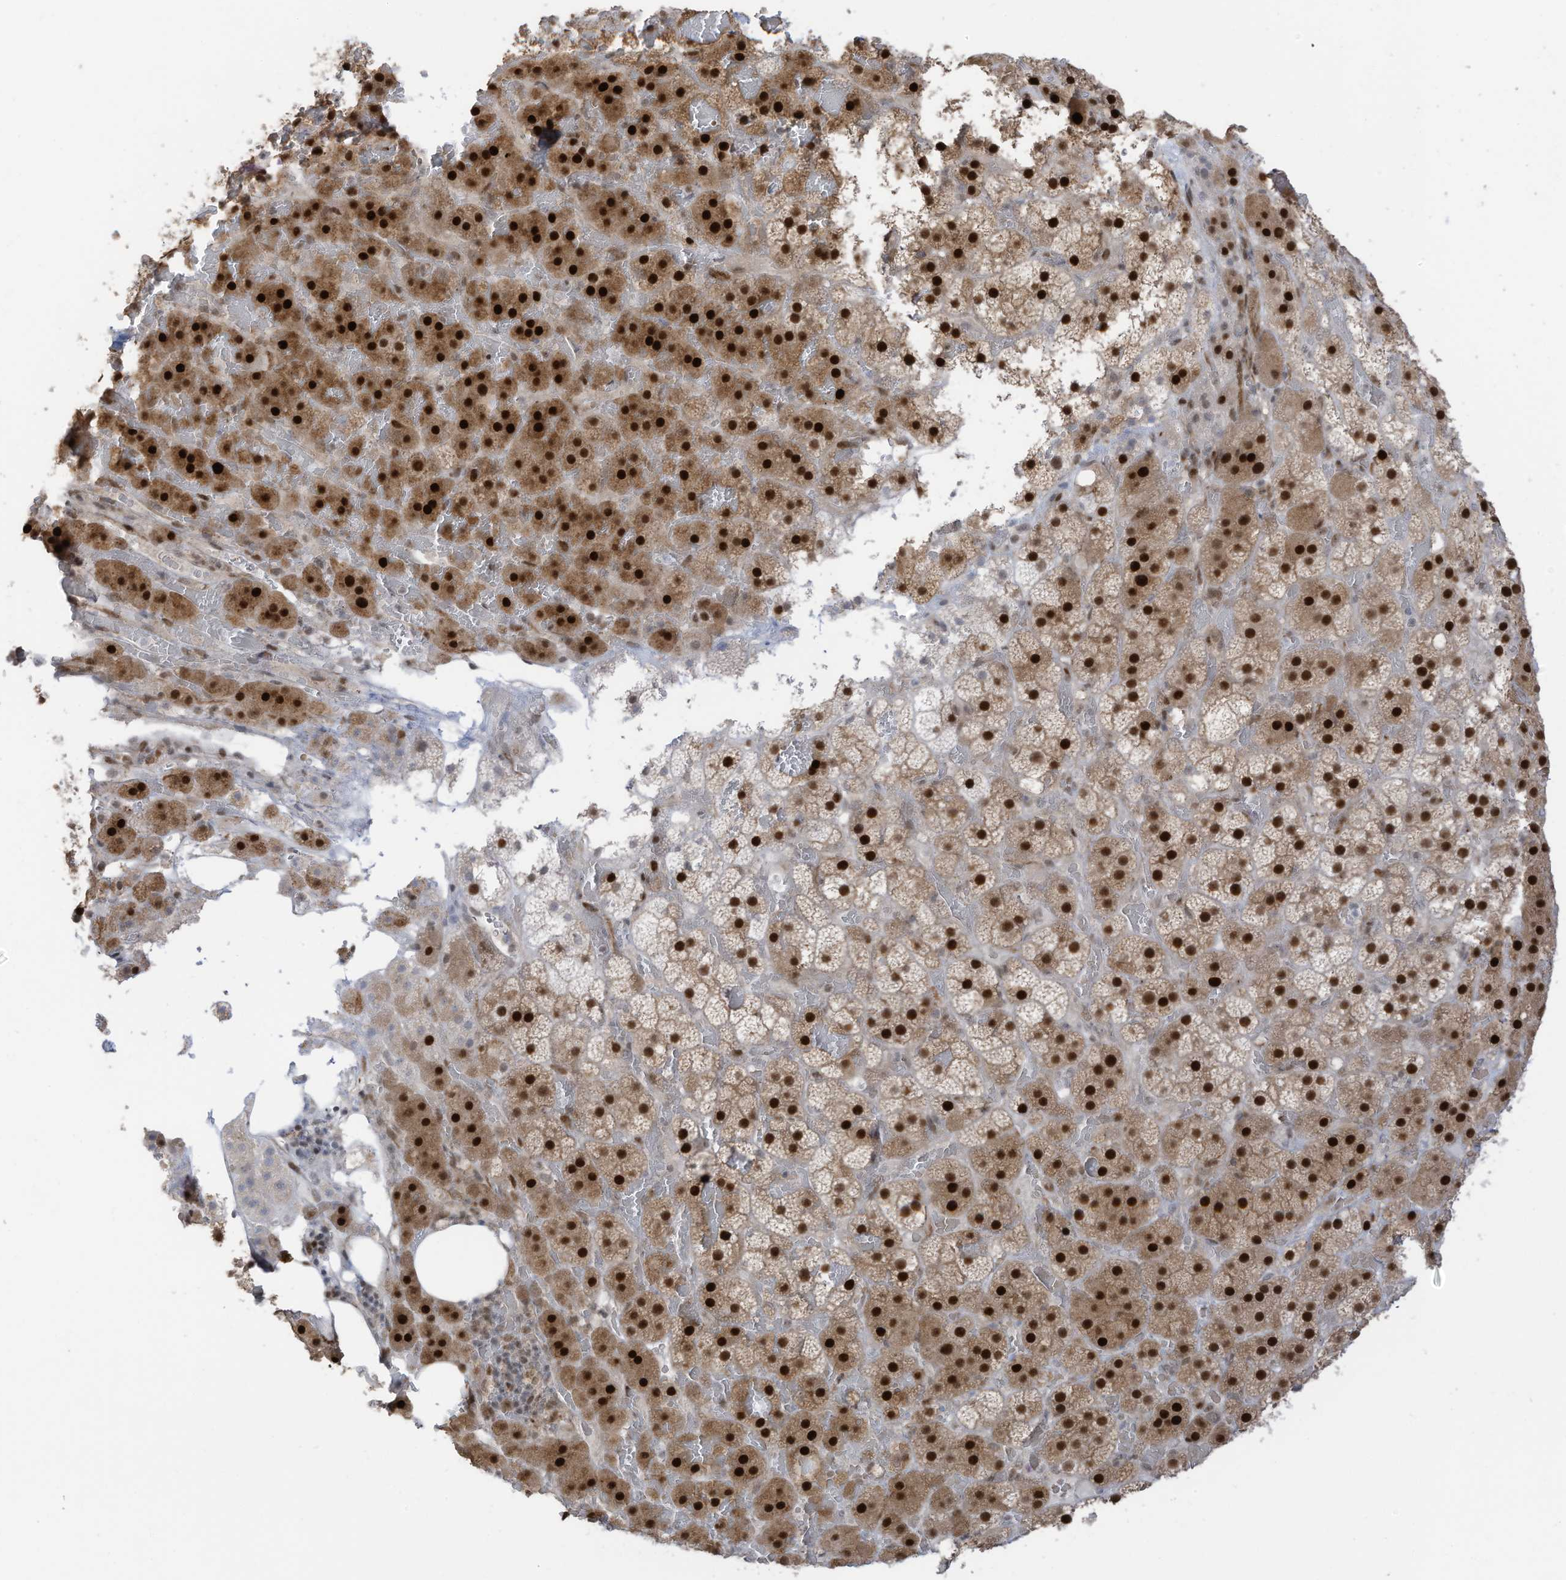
{"staining": {"intensity": "strong", "quantity": ">75%", "location": "cytoplasmic/membranous,nuclear"}, "tissue": "adrenal gland", "cell_type": "Glandular cells", "image_type": "normal", "snomed": [{"axis": "morphology", "description": "Normal tissue, NOS"}, {"axis": "topography", "description": "Adrenal gland"}], "caption": "High-power microscopy captured an immunohistochemistry photomicrograph of benign adrenal gland, revealing strong cytoplasmic/membranous,nuclear positivity in about >75% of glandular cells. Using DAB (3,3'-diaminobenzidine) (brown) and hematoxylin (blue) stains, captured at high magnification using brightfield microscopy.", "gene": "ZCWPW2", "patient": {"sex": "female", "age": 59}}